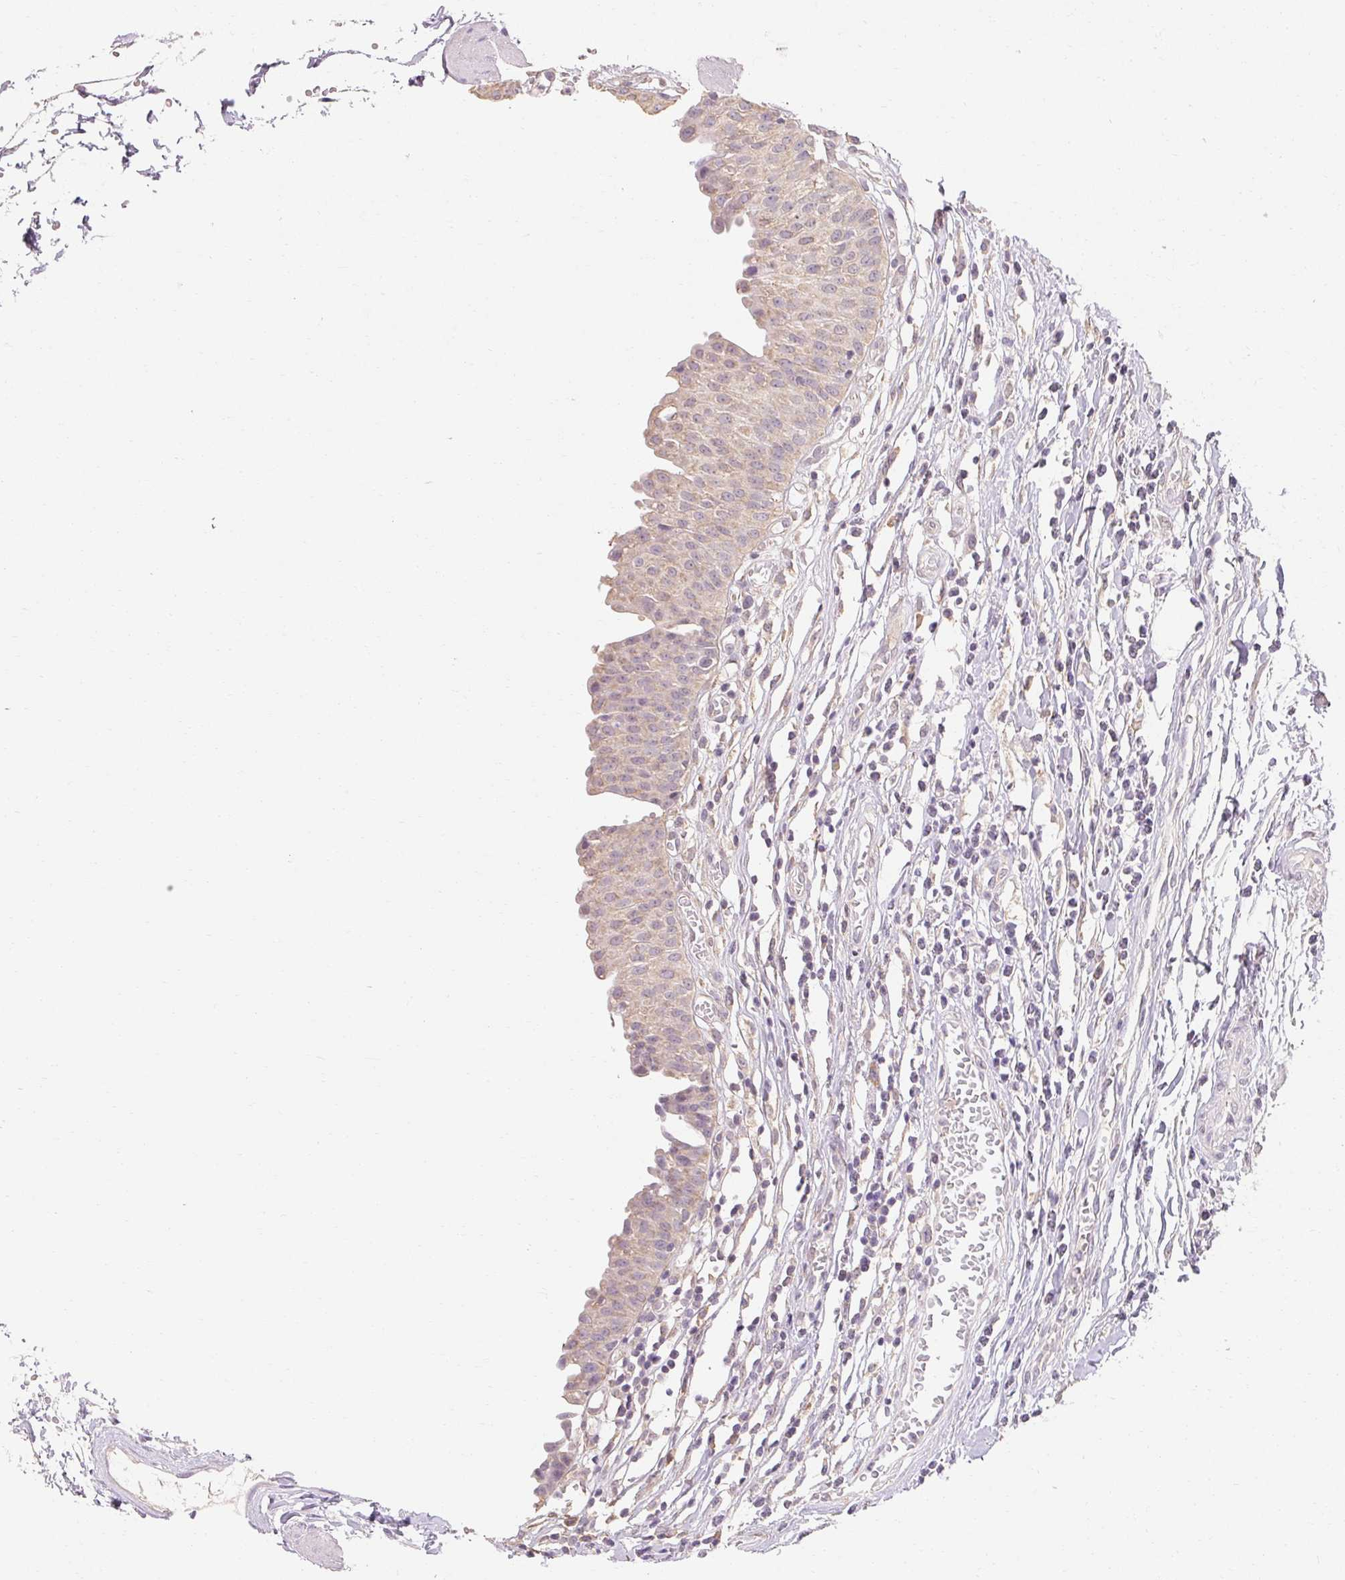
{"staining": {"intensity": "weak", "quantity": "25%-75%", "location": "cytoplasmic/membranous"}, "tissue": "urinary bladder", "cell_type": "Urothelial cells", "image_type": "normal", "snomed": [{"axis": "morphology", "description": "Normal tissue, NOS"}, {"axis": "topography", "description": "Urinary bladder"}], "caption": "This photomicrograph shows immunohistochemistry (IHC) staining of benign human urinary bladder, with low weak cytoplasmic/membranous positivity in approximately 25%-75% of urothelial cells.", "gene": "MAP7D2", "patient": {"sex": "male", "age": 64}}